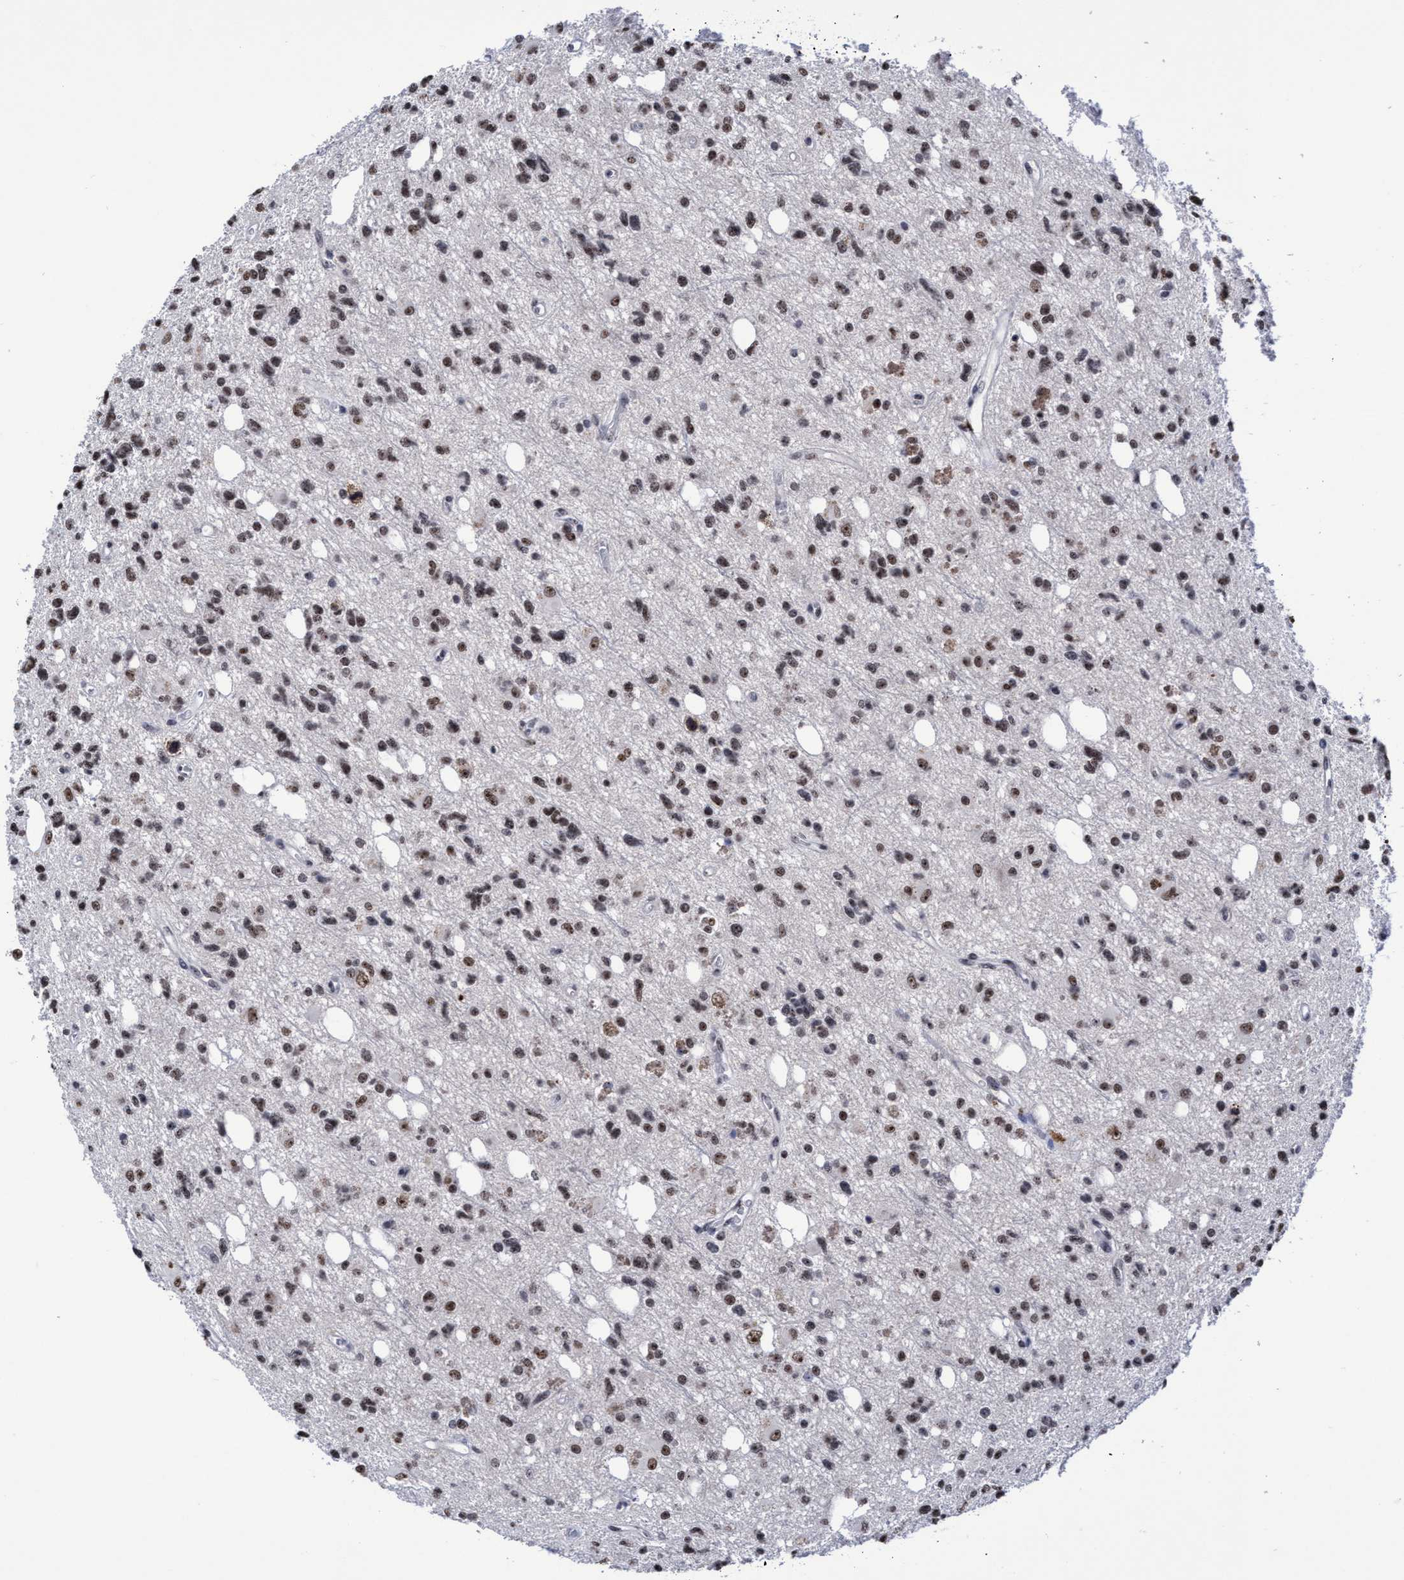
{"staining": {"intensity": "weak", "quantity": ">75%", "location": "nuclear"}, "tissue": "glioma", "cell_type": "Tumor cells", "image_type": "cancer", "snomed": [{"axis": "morphology", "description": "Glioma, malignant, High grade"}, {"axis": "topography", "description": "Brain"}], "caption": "Immunohistochemistry image of neoplastic tissue: high-grade glioma (malignant) stained using immunohistochemistry demonstrates low levels of weak protein expression localized specifically in the nuclear of tumor cells, appearing as a nuclear brown color.", "gene": "EFCAB10", "patient": {"sex": "female", "age": 62}}